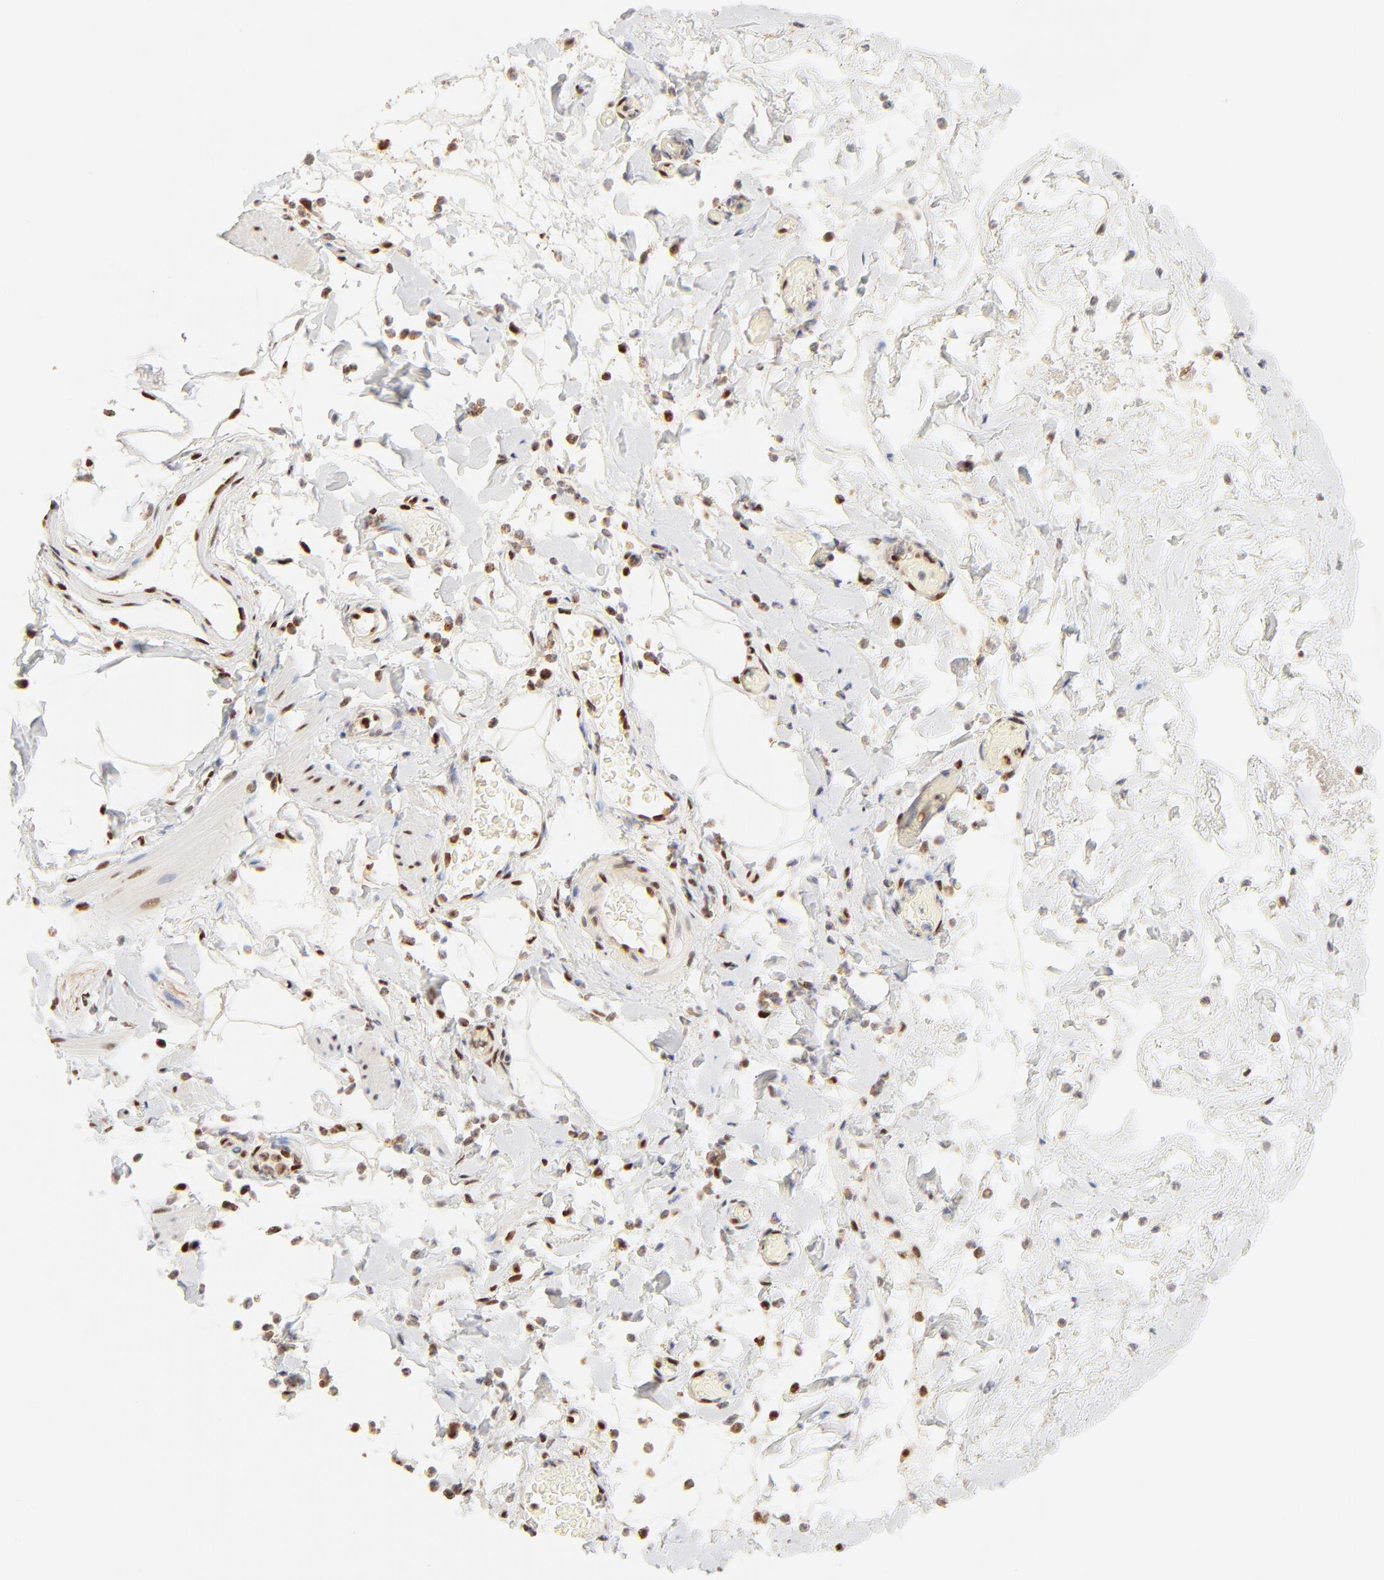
{"staining": {"intensity": "moderate", "quantity": "25%-75%", "location": "nuclear"}, "tissue": "smooth muscle", "cell_type": "Smooth muscle cells", "image_type": "normal", "snomed": [{"axis": "morphology", "description": "Normal tissue, NOS"}, {"axis": "topography", "description": "Smooth muscle"}, {"axis": "topography", "description": "Colon"}], "caption": "Brown immunohistochemical staining in normal human smooth muscle exhibits moderate nuclear expression in about 25%-75% of smooth muscle cells. (Brightfield microscopy of DAB IHC at high magnification).", "gene": "FAM50A", "patient": {"sex": "male", "age": 67}}